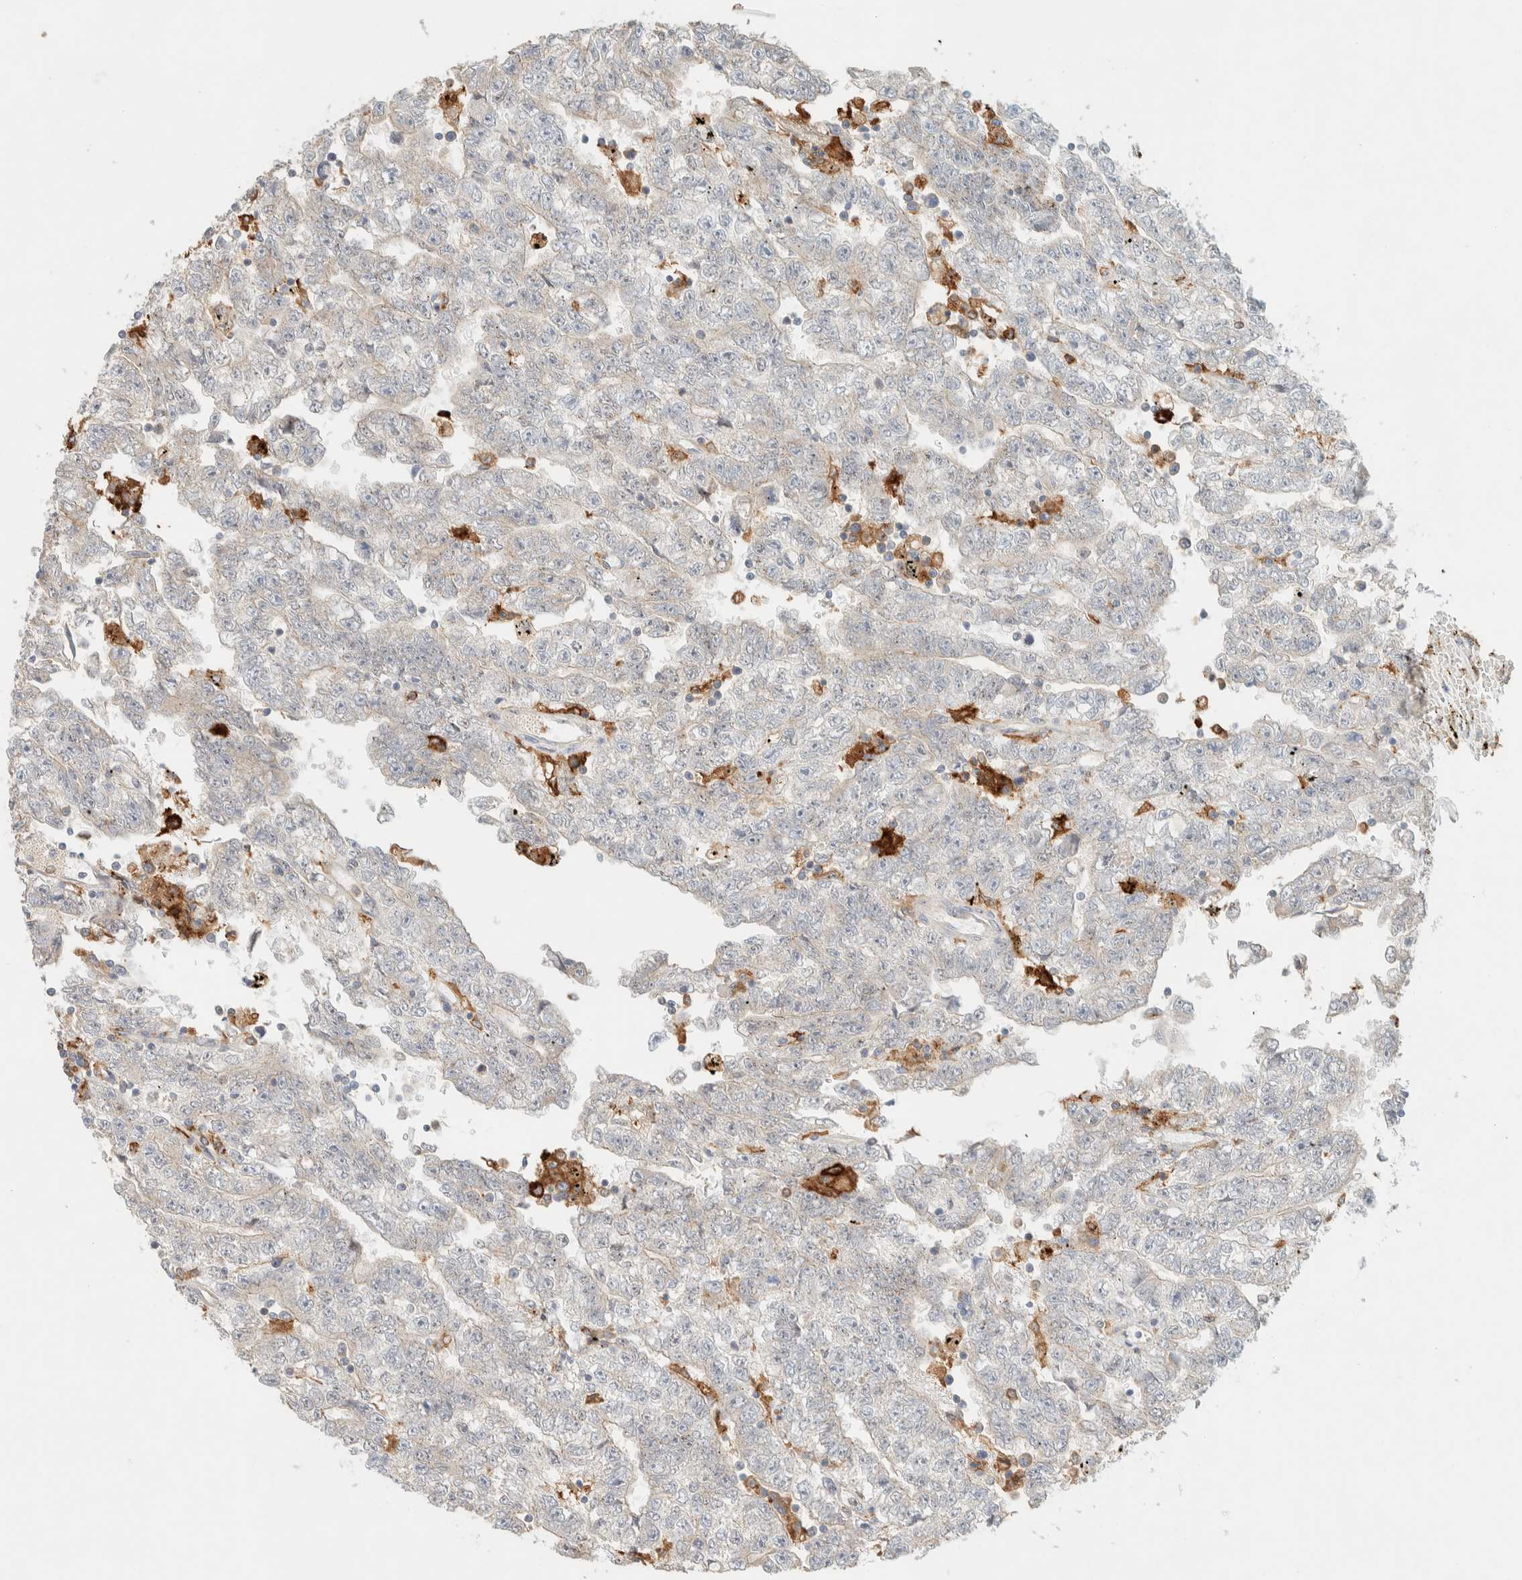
{"staining": {"intensity": "negative", "quantity": "none", "location": "none"}, "tissue": "testis cancer", "cell_type": "Tumor cells", "image_type": "cancer", "snomed": [{"axis": "morphology", "description": "Carcinoma, Embryonal, NOS"}, {"axis": "topography", "description": "Testis"}], "caption": "Tumor cells show no significant expression in testis cancer.", "gene": "TTC3", "patient": {"sex": "male", "age": 25}}